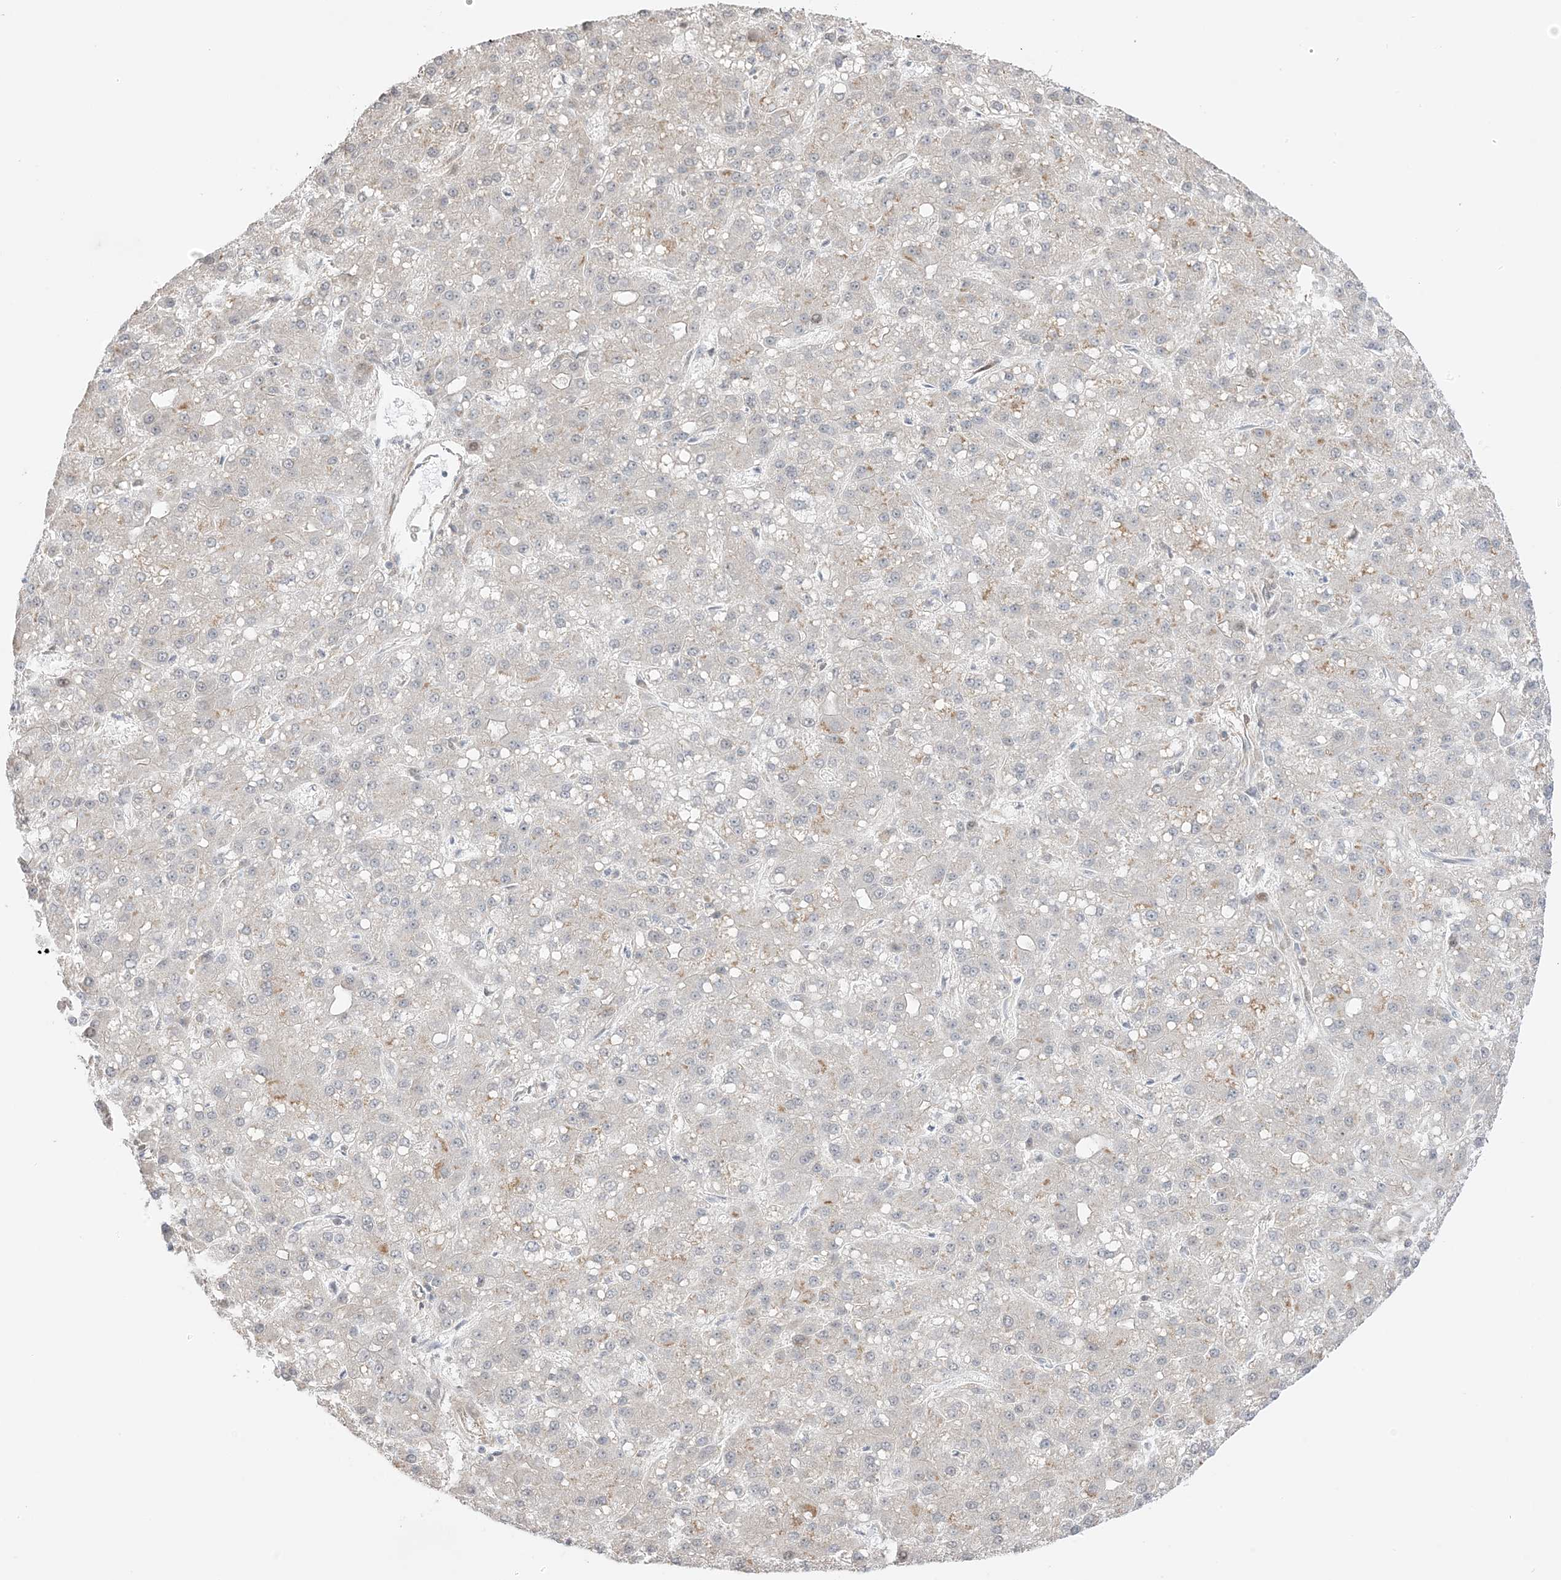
{"staining": {"intensity": "moderate", "quantity": "<25%", "location": "cytoplasmic/membranous"}, "tissue": "liver cancer", "cell_type": "Tumor cells", "image_type": "cancer", "snomed": [{"axis": "morphology", "description": "Carcinoma, Hepatocellular, NOS"}, {"axis": "topography", "description": "Liver"}], "caption": "Brown immunohistochemical staining in liver cancer (hepatocellular carcinoma) shows moderate cytoplasmic/membranous staining in about <25% of tumor cells.", "gene": "UBE2E2", "patient": {"sex": "male", "age": 67}}